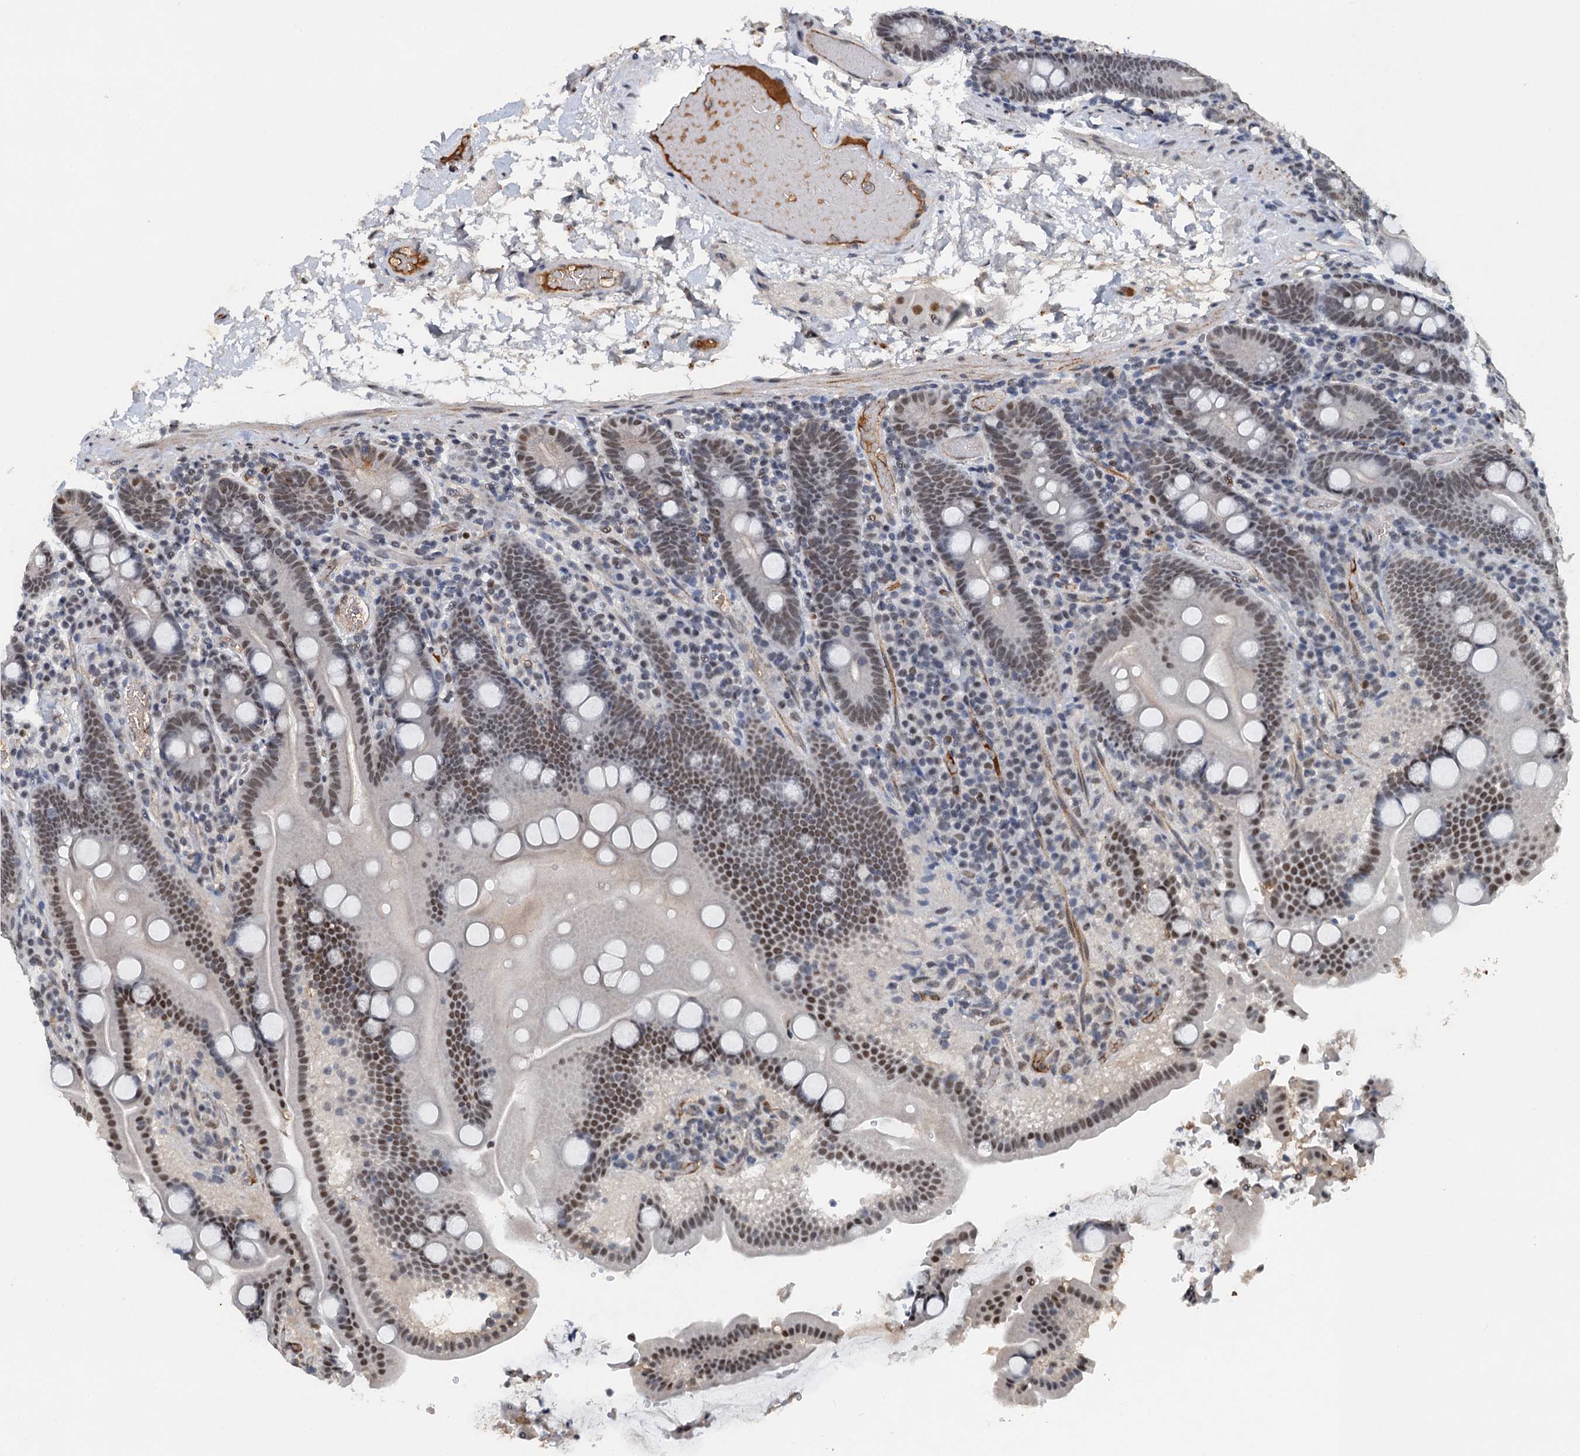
{"staining": {"intensity": "moderate", "quantity": "25%-75%", "location": "nuclear"}, "tissue": "duodenum", "cell_type": "Glandular cells", "image_type": "normal", "snomed": [{"axis": "morphology", "description": "Normal tissue, NOS"}, {"axis": "topography", "description": "Duodenum"}], "caption": "A medium amount of moderate nuclear staining is present in about 25%-75% of glandular cells in benign duodenum.", "gene": "CSTF3", "patient": {"sex": "male", "age": 55}}